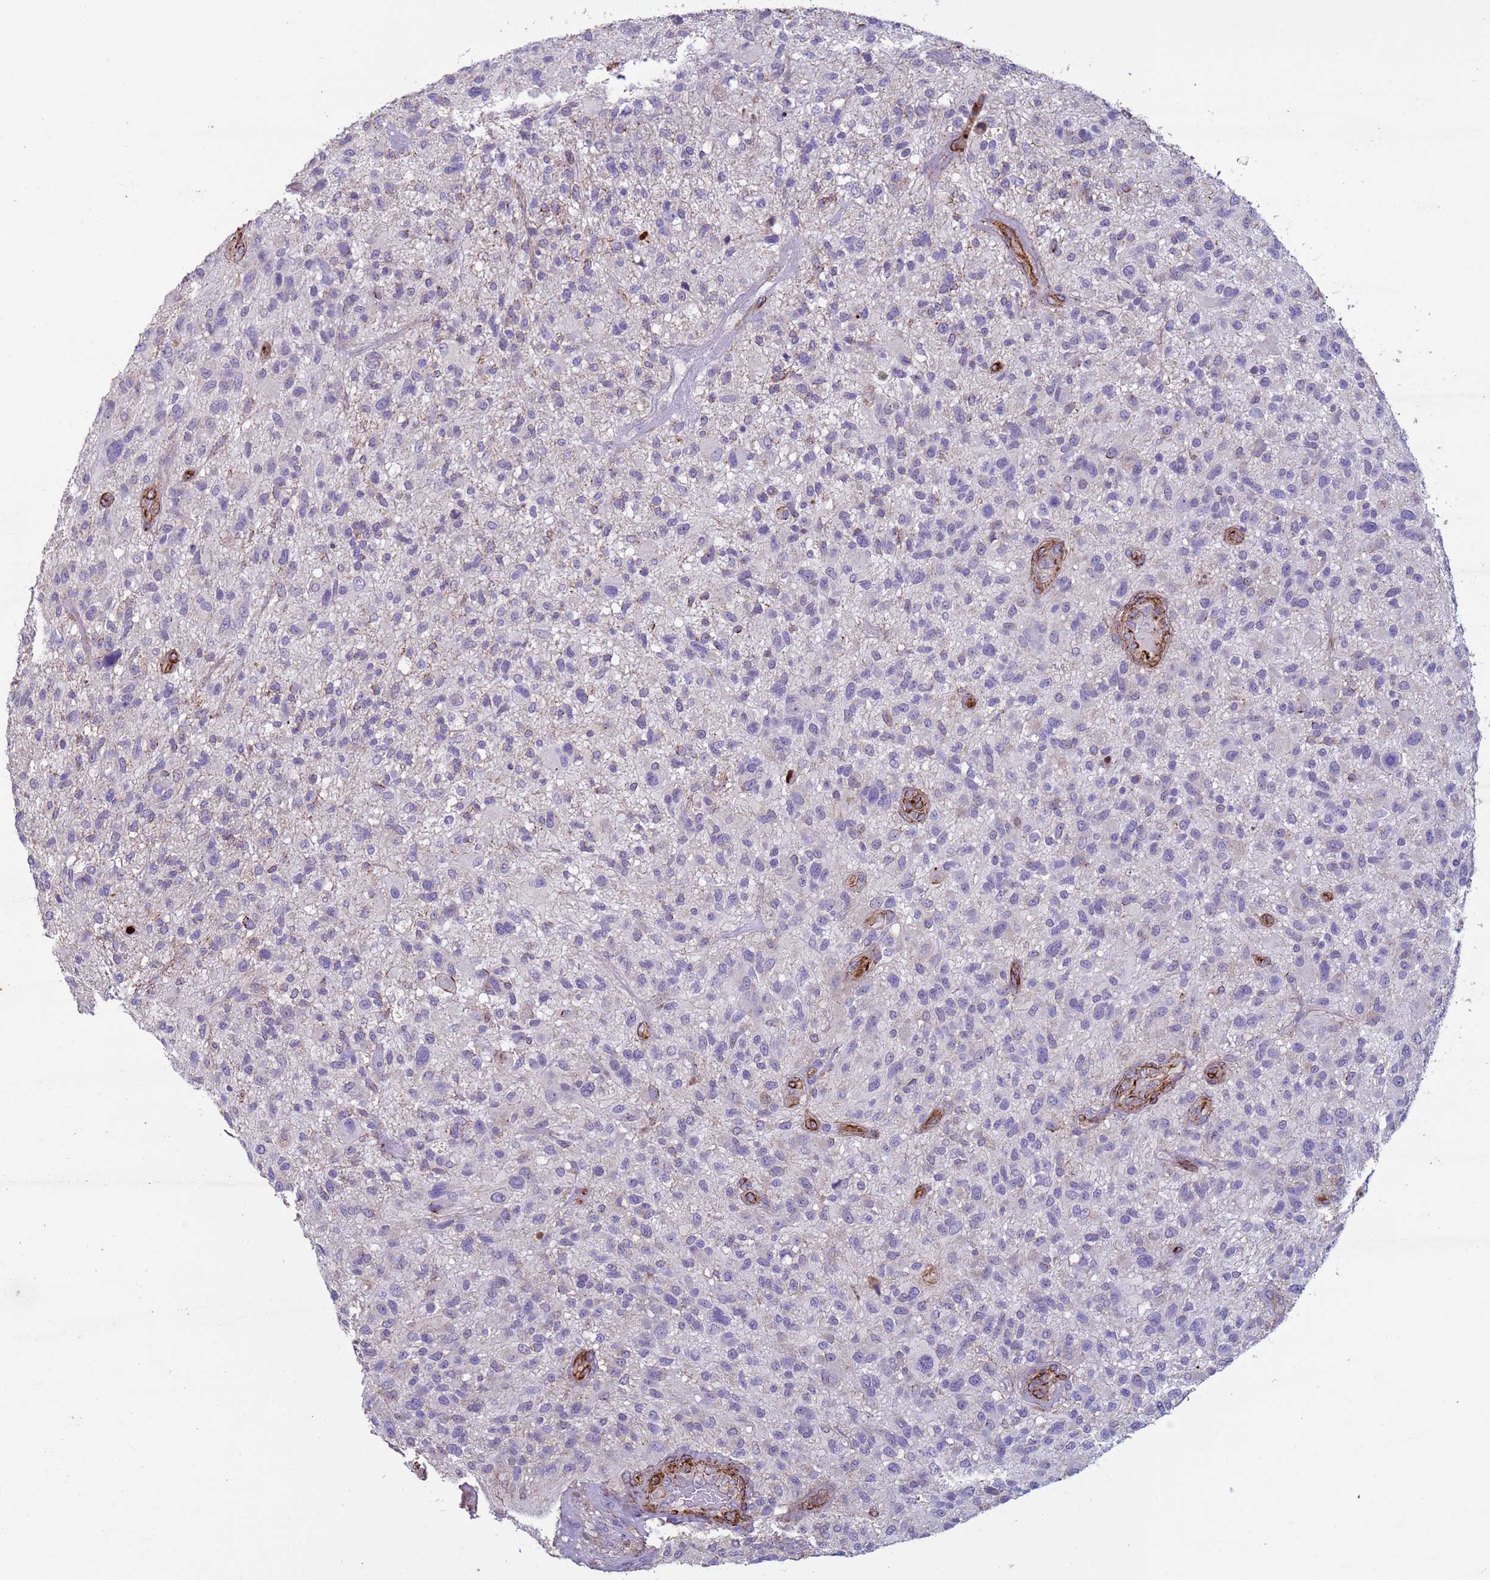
{"staining": {"intensity": "negative", "quantity": "none", "location": "none"}, "tissue": "glioma", "cell_type": "Tumor cells", "image_type": "cancer", "snomed": [{"axis": "morphology", "description": "Glioma, malignant, High grade"}, {"axis": "topography", "description": "Brain"}], "caption": "Tumor cells are negative for brown protein staining in glioma. (Immunohistochemistry, brightfield microscopy, high magnification).", "gene": "GASK1A", "patient": {"sex": "male", "age": 47}}